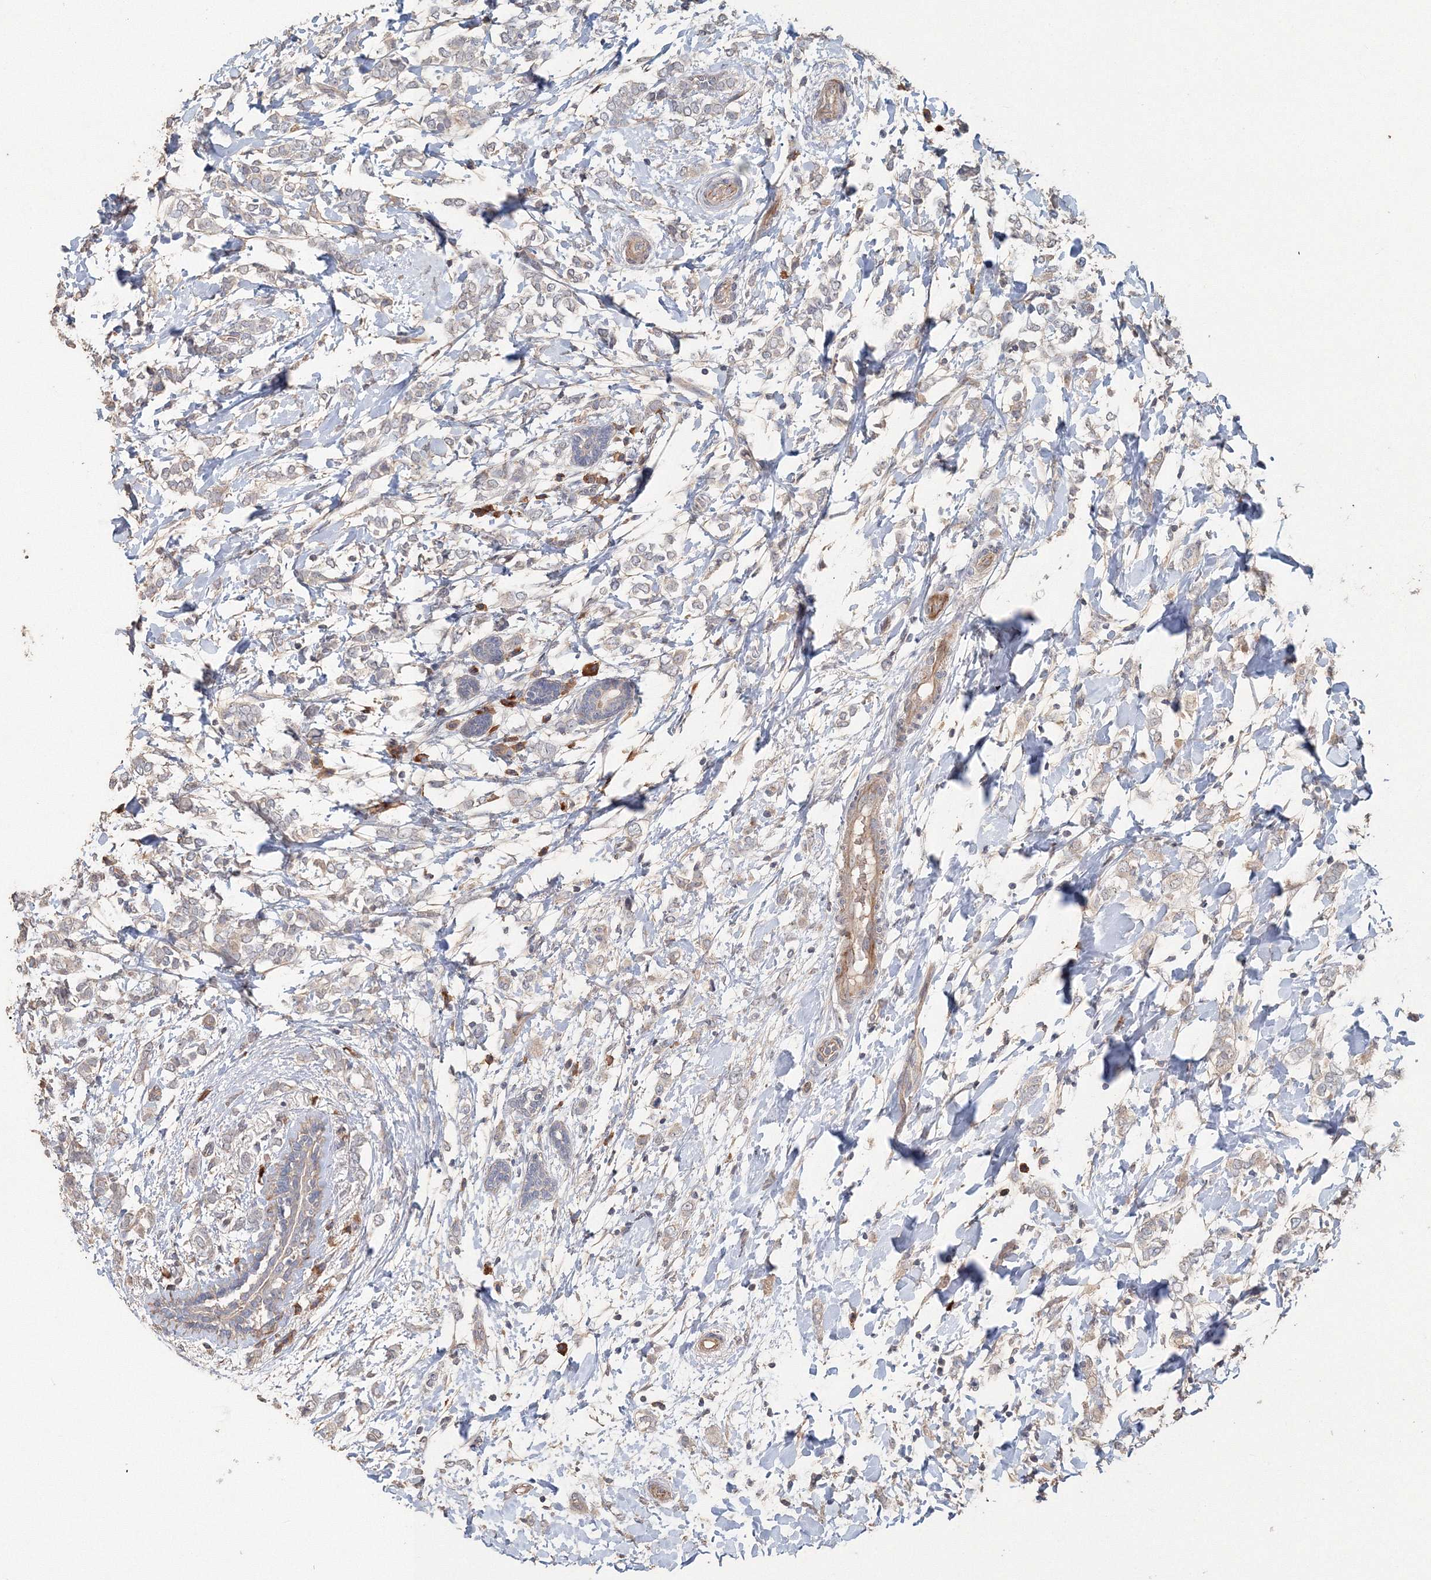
{"staining": {"intensity": "negative", "quantity": "none", "location": "none"}, "tissue": "breast cancer", "cell_type": "Tumor cells", "image_type": "cancer", "snomed": [{"axis": "morphology", "description": "Normal tissue, NOS"}, {"axis": "morphology", "description": "Lobular carcinoma"}, {"axis": "topography", "description": "Breast"}], "caption": "An IHC histopathology image of breast lobular carcinoma is shown. There is no staining in tumor cells of breast lobular carcinoma.", "gene": "NALF2", "patient": {"sex": "female", "age": 47}}